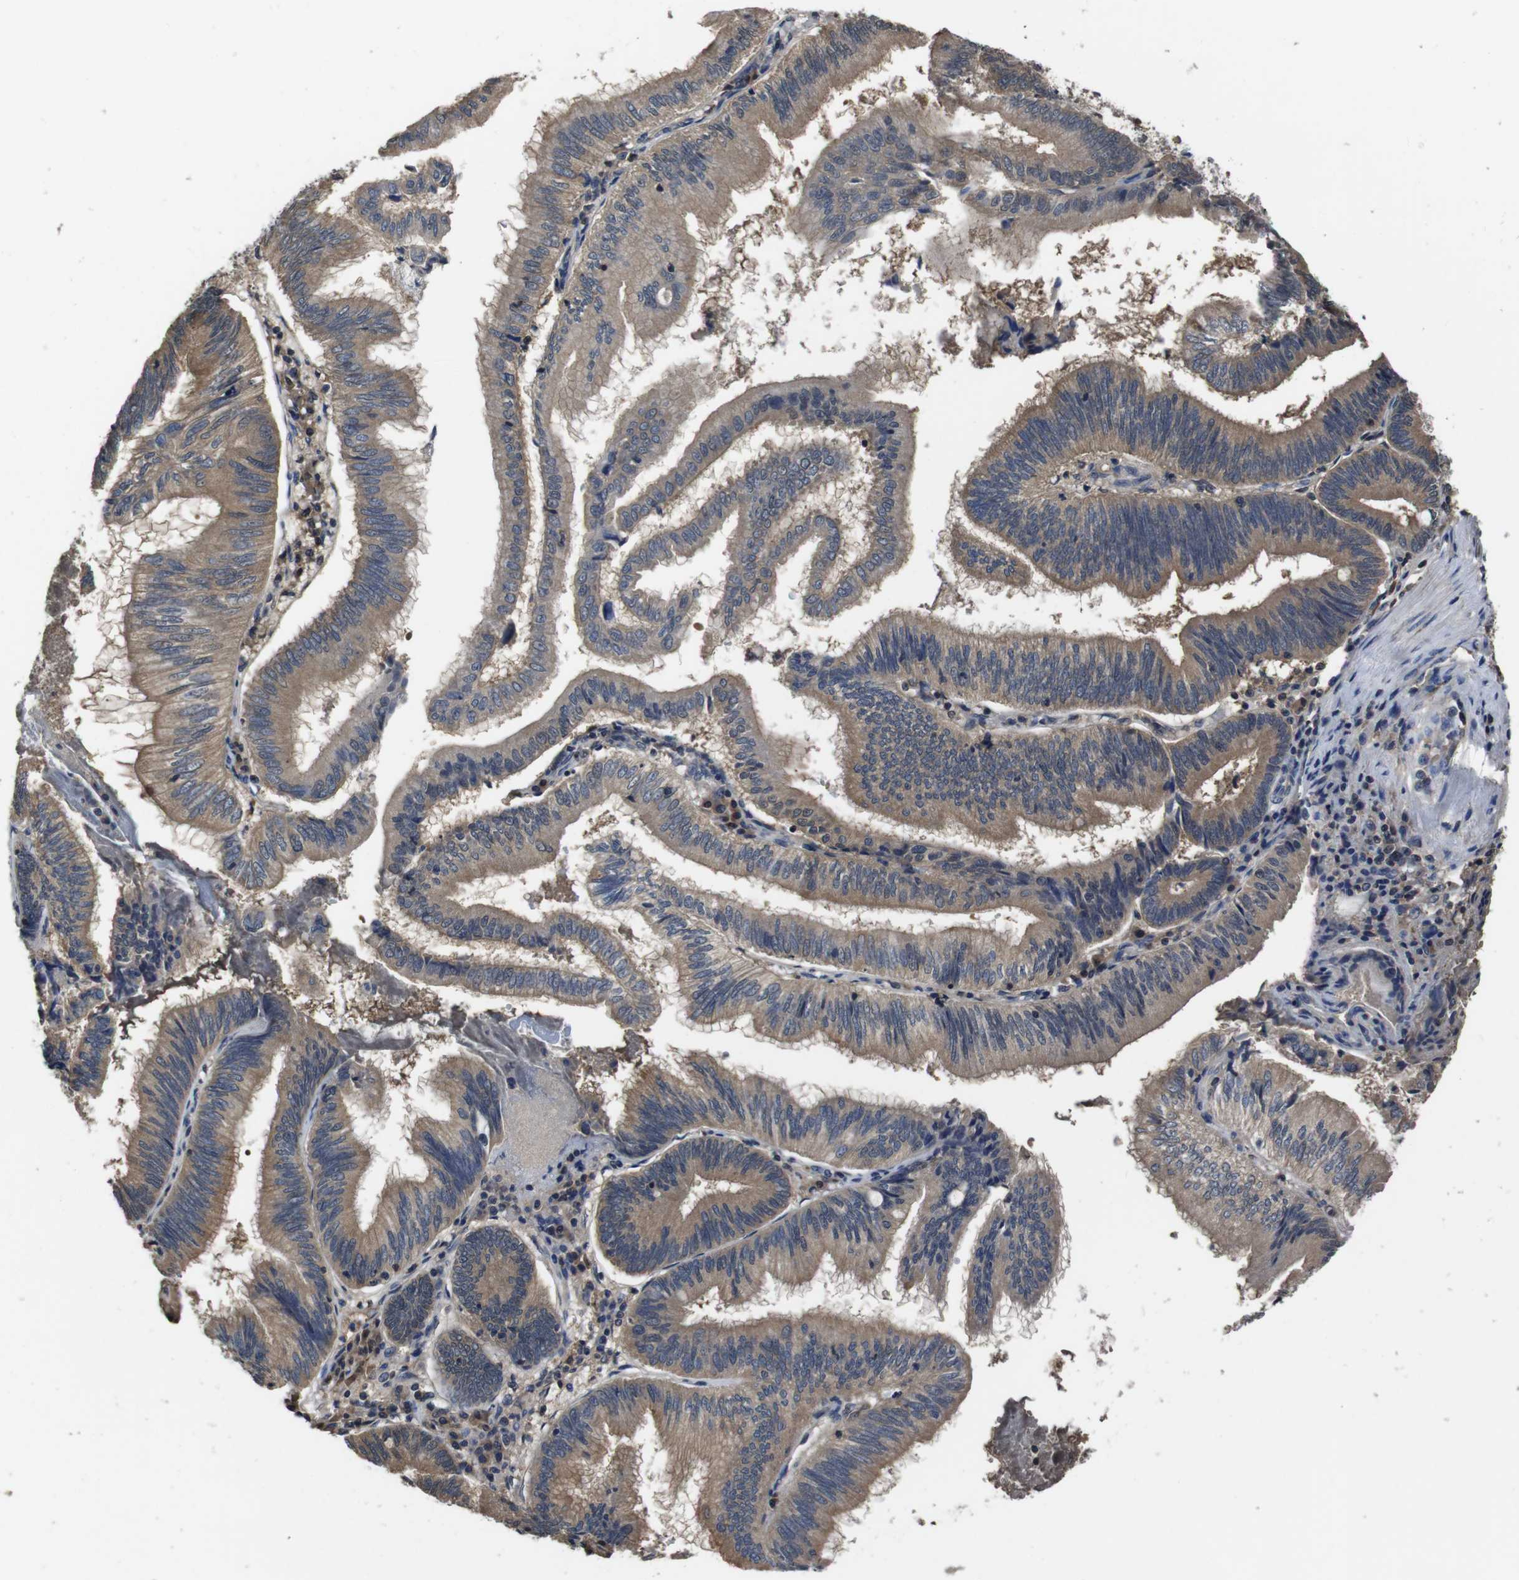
{"staining": {"intensity": "moderate", "quantity": ">75%", "location": "cytoplasmic/membranous"}, "tissue": "pancreatic cancer", "cell_type": "Tumor cells", "image_type": "cancer", "snomed": [{"axis": "morphology", "description": "Adenocarcinoma, NOS"}, {"axis": "topography", "description": "Pancreas"}], "caption": "Human adenocarcinoma (pancreatic) stained with a protein marker demonstrates moderate staining in tumor cells.", "gene": "CXCL11", "patient": {"sex": "male", "age": 82}}